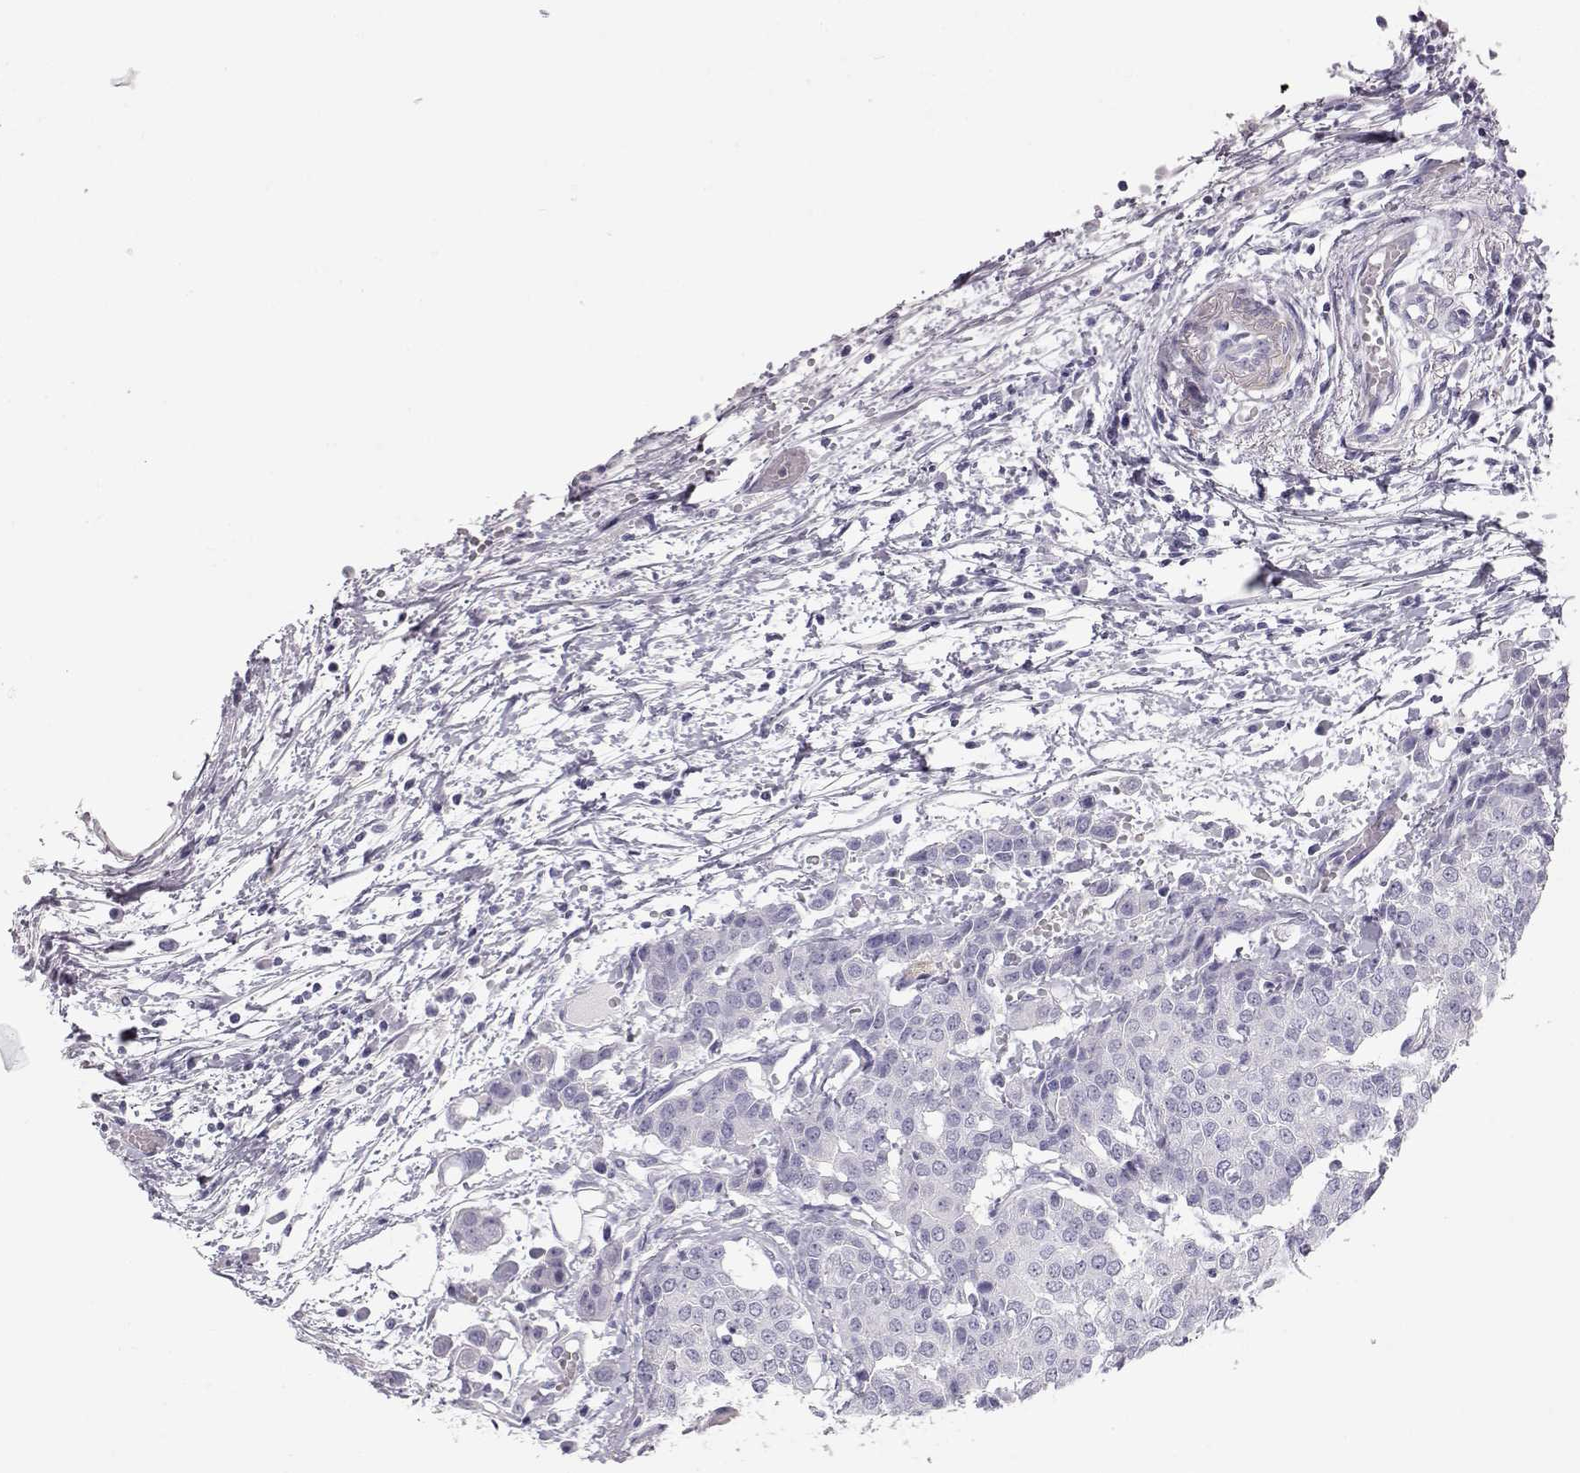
{"staining": {"intensity": "negative", "quantity": "none", "location": "none"}, "tissue": "carcinoid", "cell_type": "Tumor cells", "image_type": "cancer", "snomed": [{"axis": "morphology", "description": "Carcinoid, malignant, NOS"}, {"axis": "topography", "description": "Colon"}], "caption": "The histopathology image displays no staining of tumor cells in carcinoid.", "gene": "SLITRK3", "patient": {"sex": "male", "age": 81}}